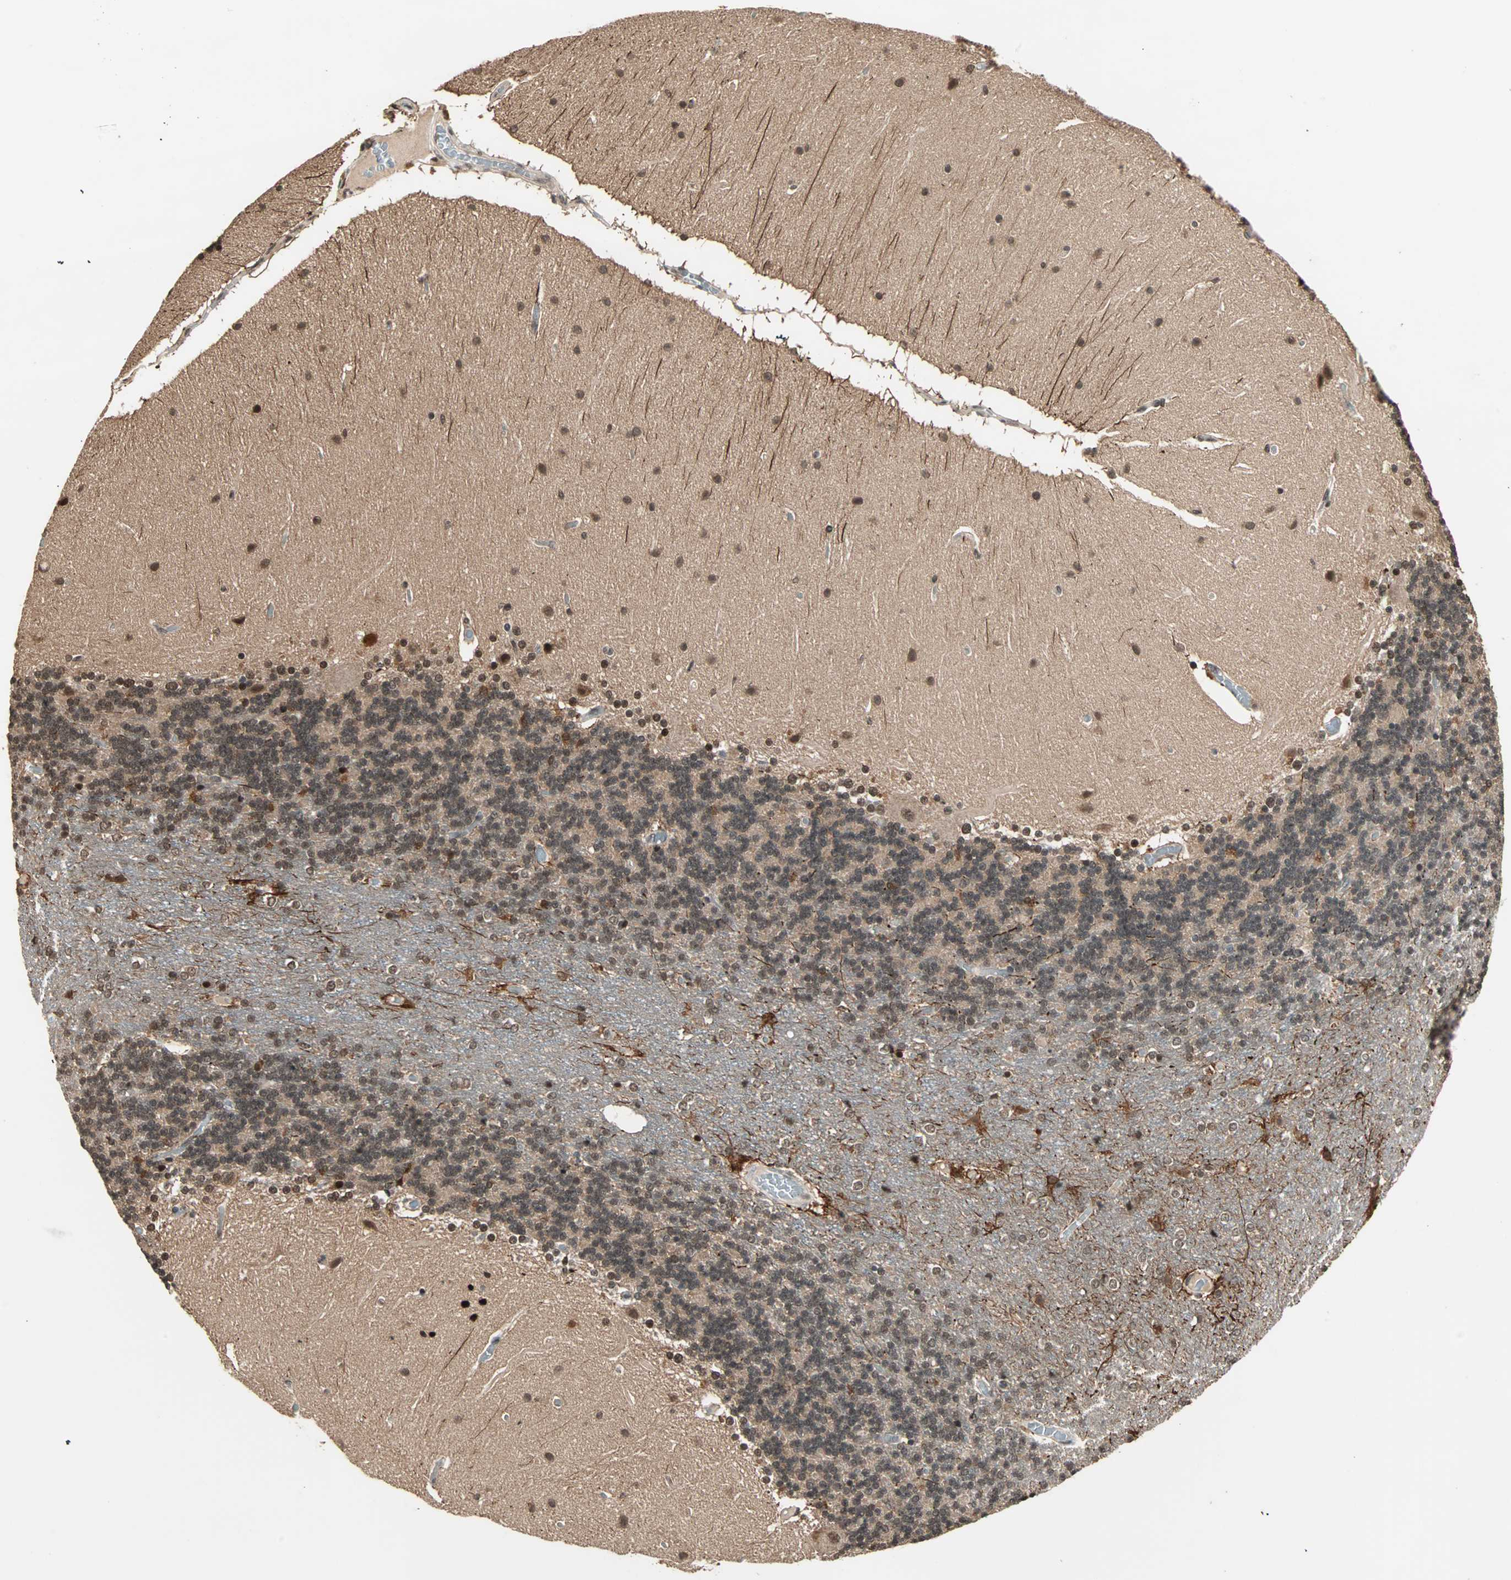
{"staining": {"intensity": "moderate", "quantity": ">75%", "location": "cytoplasmic/membranous,nuclear"}, "tissue": "cerebellum", "cell_type": "Cells in granular layer", "image_type": "normal", "snomed": [{"axis": "morphology", "description": "Normal tissue, NOS"}, {"axis": "topography", "description": "Cerebellum"}], "caption": "Cerebellum was stained to show a protein in brown. There is medium levels of moderate cytoplasmic/membranous,nuclear positivity in approximately >75% of cells in granular layer.", "gene": "ZNF44", "patient": {"sex": "female", "age": 54}}